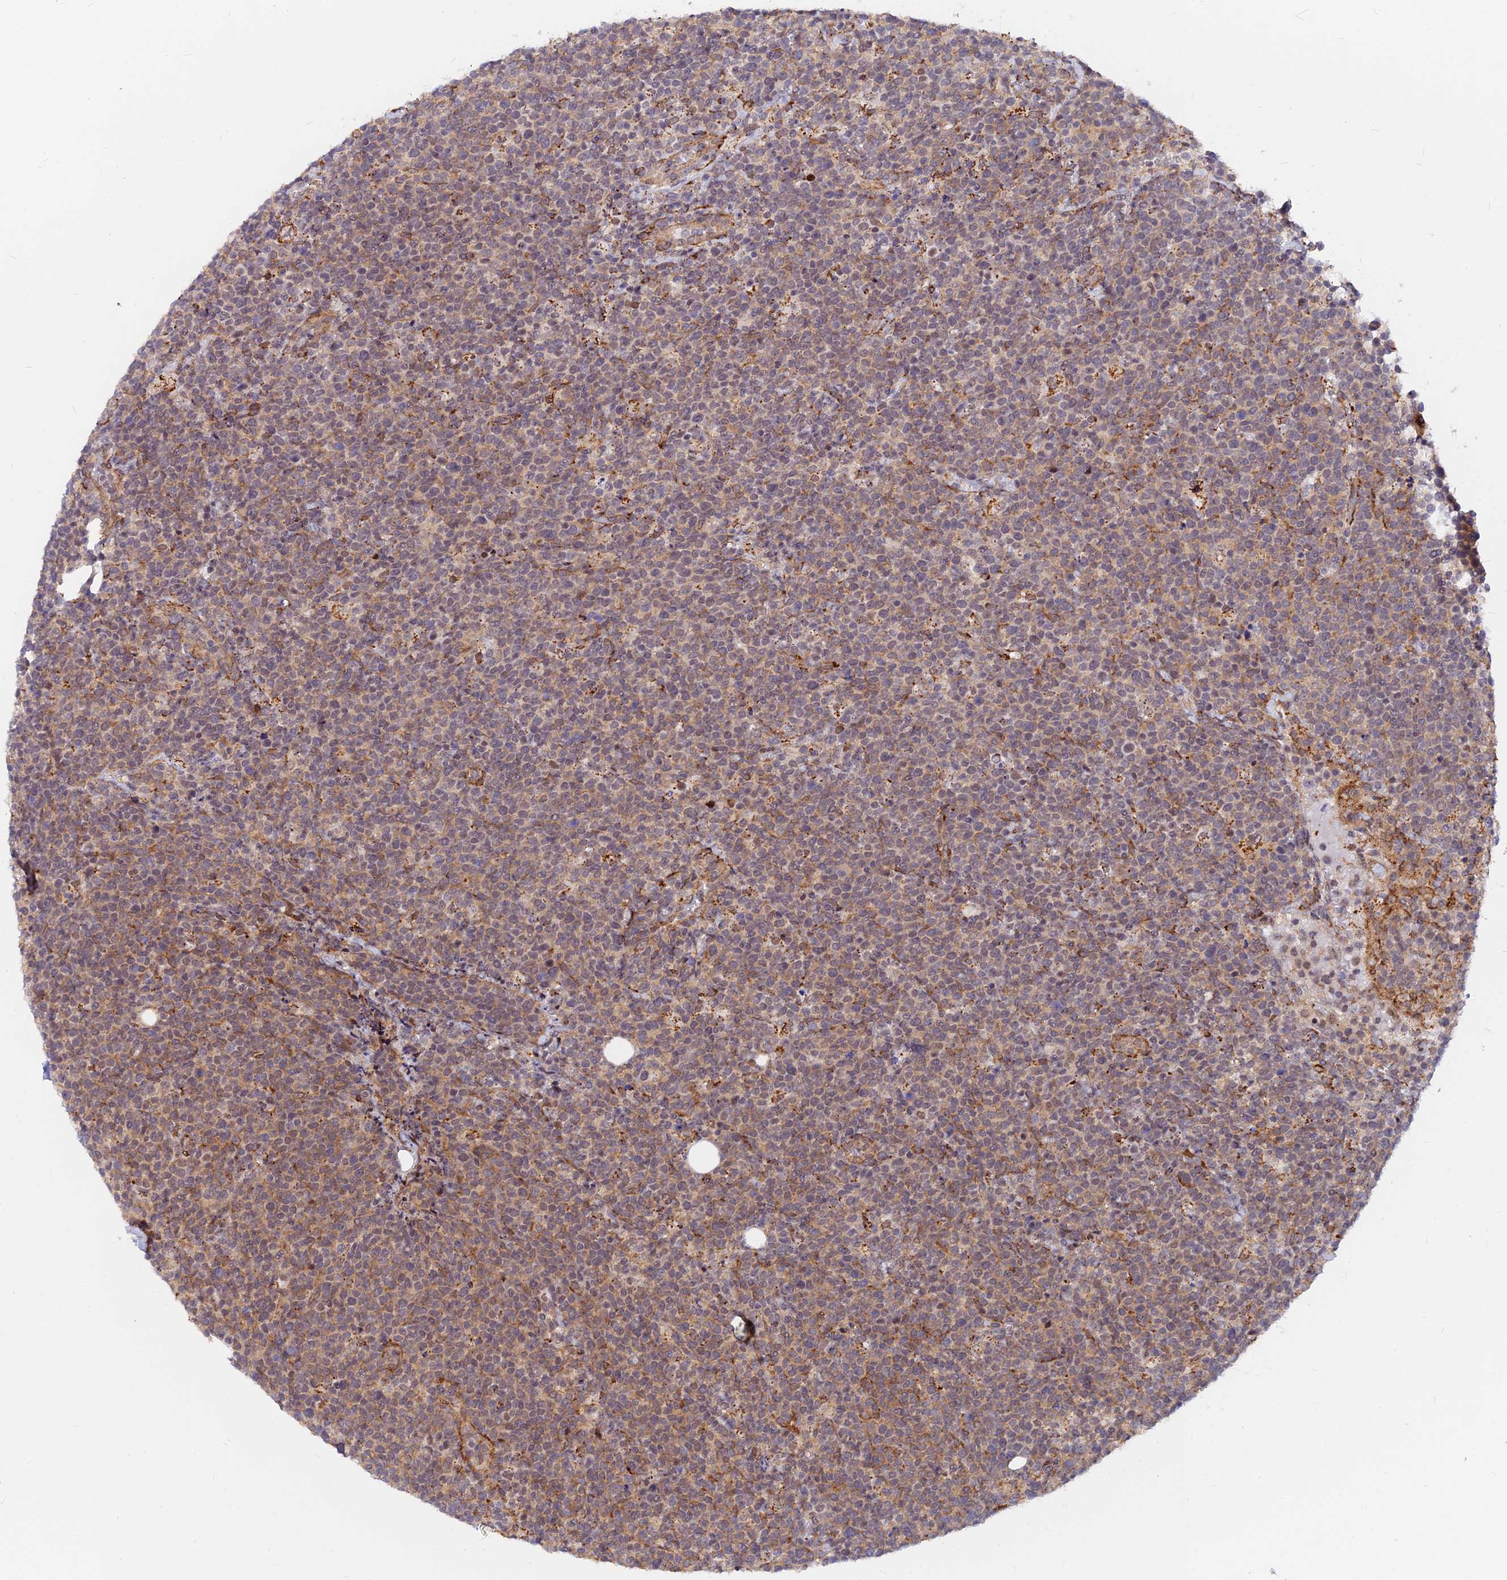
{"staining": {"intensity": "weak", "quantity": "<25%", "location": "cytoplasmic/membranous"}, "tissue": "lymphoma", "cell_type": "Tumor cells", "image_type": "cancer", "snomed": [{"axis": "morphology", "description": "Malignant lymphoma, non-Hodgkin's type, High grade"}, {"axis": "topography", "description": "Lymph node"}], "caption": "Tumor cells are negative for protein expression in human malignant lymphoma, non-Hodgkin's type (high-grade).", "gene": "VSTM2L", "patient": {"sex": "male", "age": 61}}